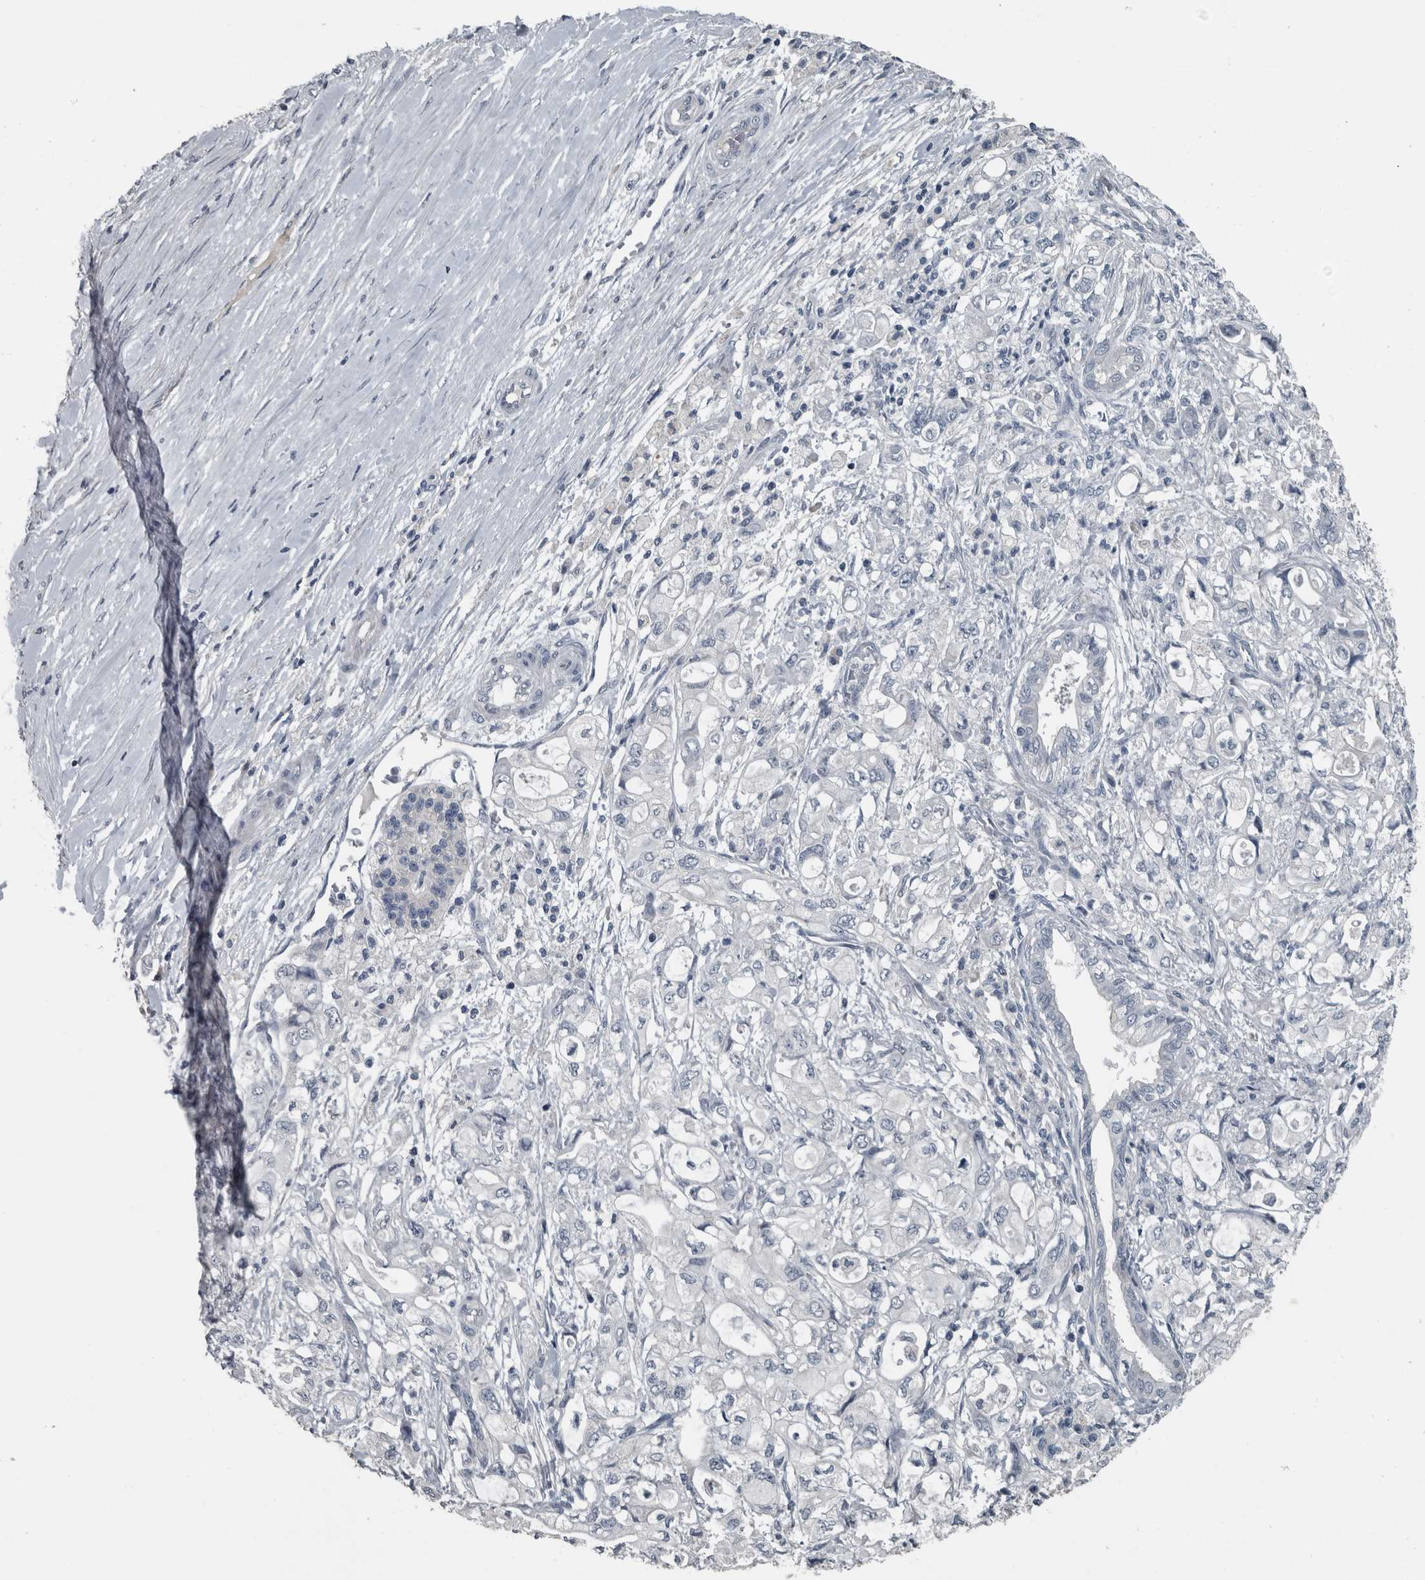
{"staining": {"intensity": "negative", "quantity": "none", "location": "none"}, "tissue": "pancreatic cancer", "cell_type": "Tumor cells", "image_type": "cancer", "snomed": [{"axis": "morphology", "description": "Adenocarcinoma, NOS"}, {"axis": "topography", "description": "Pancreas"}], "caption": "Photomicrograph shows no significant protein positivity in tumor cells of pancreatic cancer (adenocarcinoma).", "gene": "KRT20", "patient": {"sex": "male", "age": 79}}